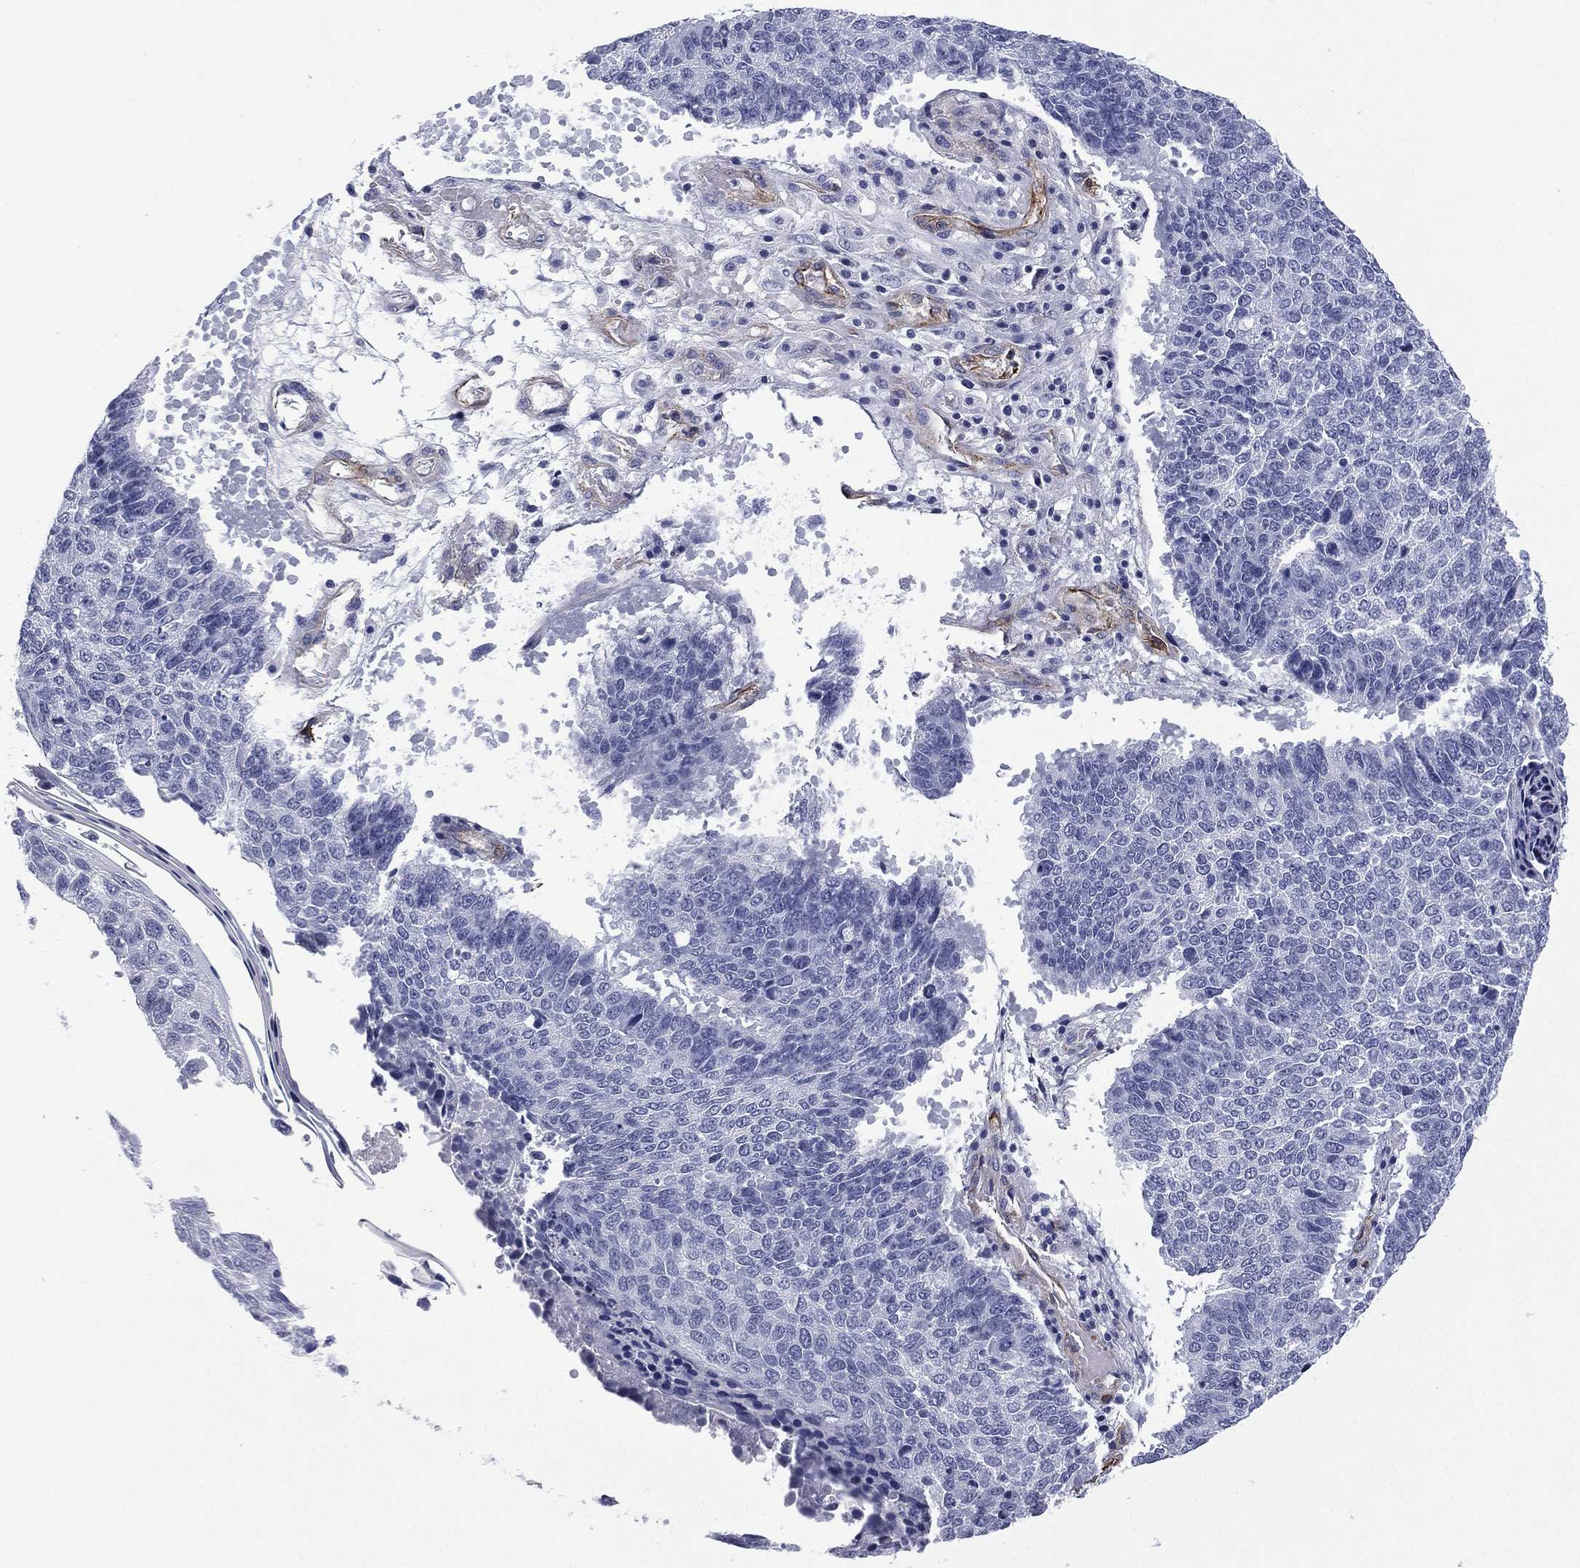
{"staining": {"intensity": "negative", "quantity": "none", "location": "none"}, "tissue": "lung cancer", "cell_type": "Tumor cells", "image_type": "cancer", "snomed": [{"axis": "morphology", "description": "Squamous cell carcinoma, NOS"}, {"axis": "topography", "description": "Lung"}], "caption": "Immunohistochemistry histopathology image of neoplastic tissue: human lung squamous cell carcinoma stained with DAB demonstrates no significant protein positivity in tumor cells.", "gene": "CAVIN3", "patient": {"sex": "male", "age": 73}}